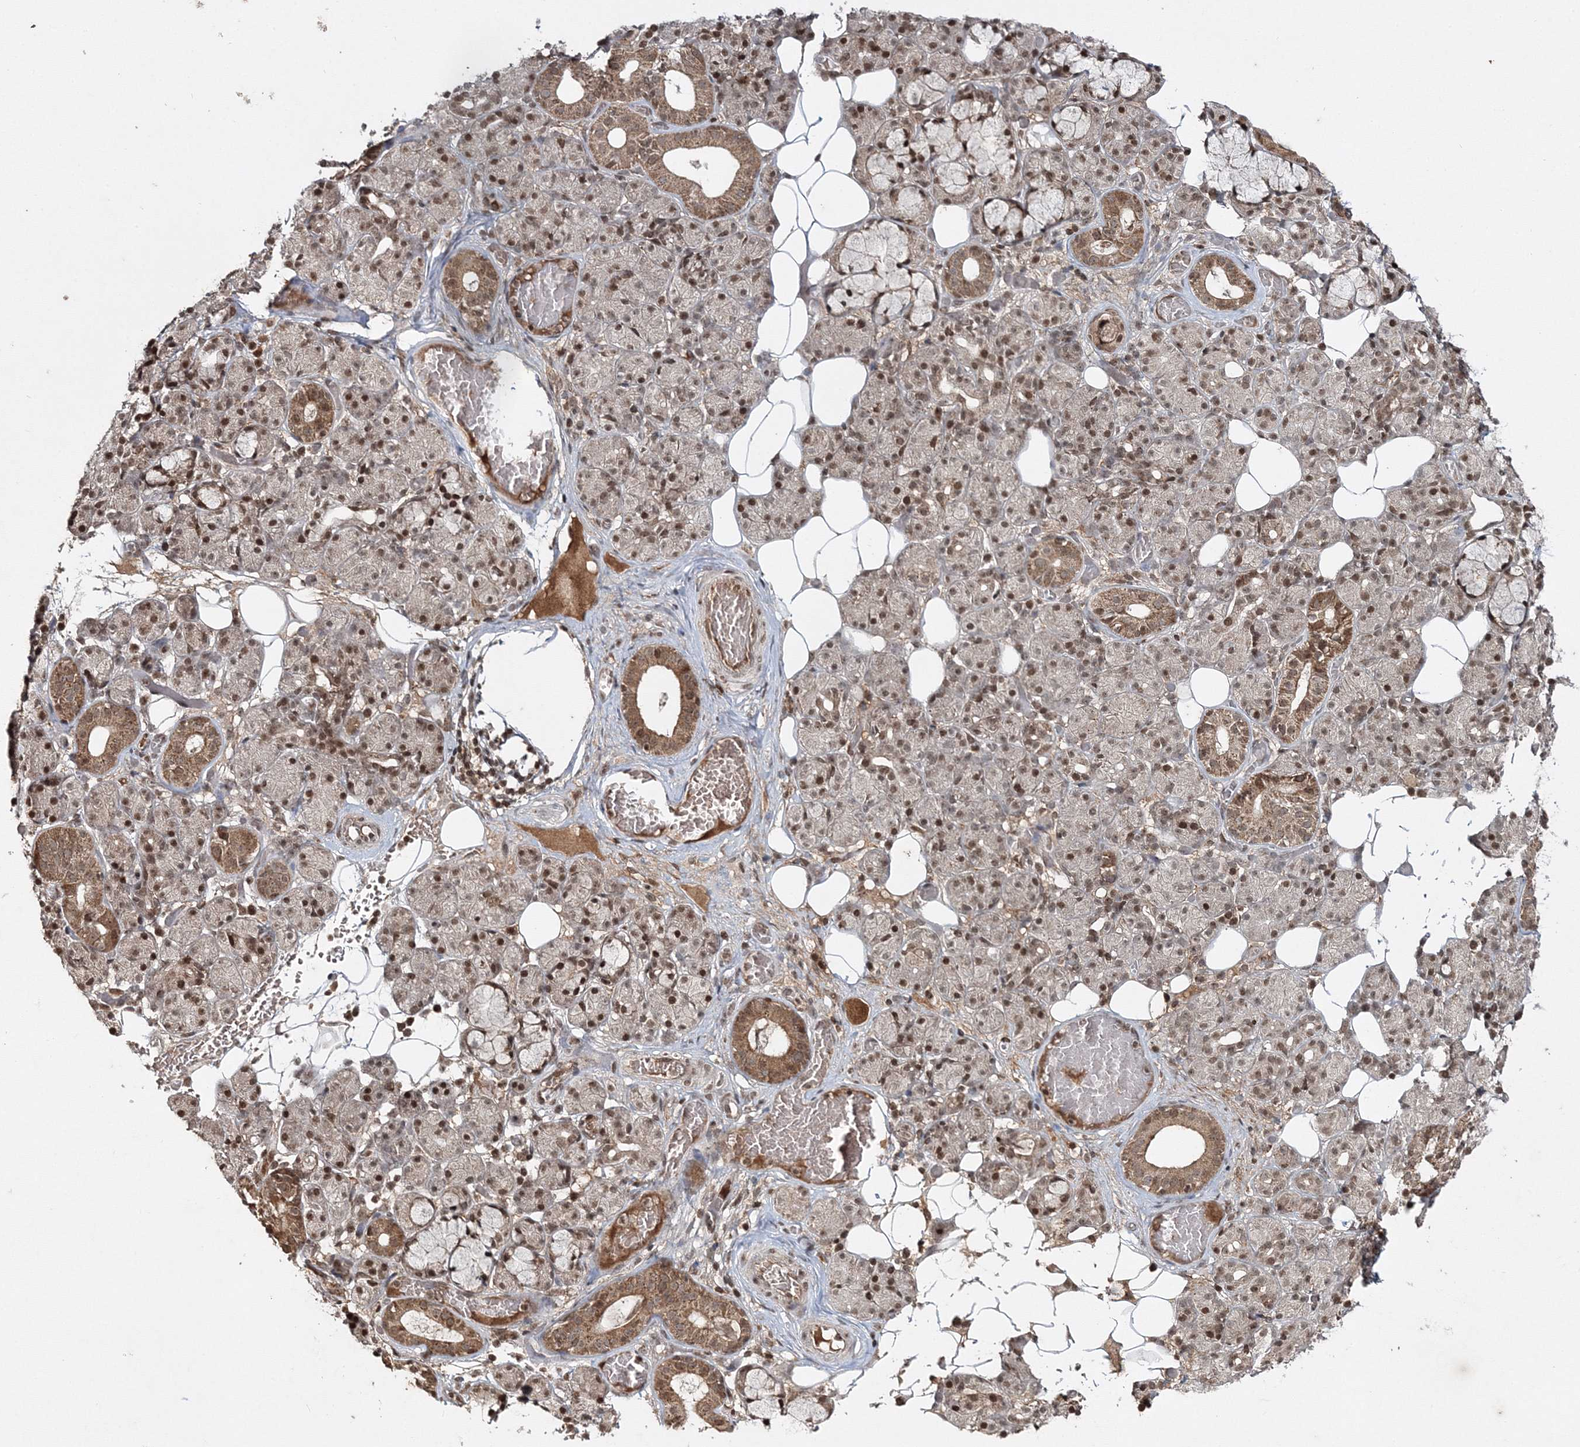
{"staining": {"intensity": "moderate", "quantity": "25%-75%", "location": "cytoplasmic/membranous,nuclear"}, "tissue": "salivary gland", "cell_type": "Glandular cells", "image_type": "normal", "snomed": [{"axis": "morphology", "description": "Normal tissue, NOS"}, {"axis": "topography", "description": "Salivary gland"}], "caption": "Human salivary gland stained with a brown dye reveals moderate cytoplasmic/membranous,nuclear positive positivity in approximately 25%-75% of glandular cells.", "gene": "CARM1", "patient": {"sex": "male", "age": 63}}